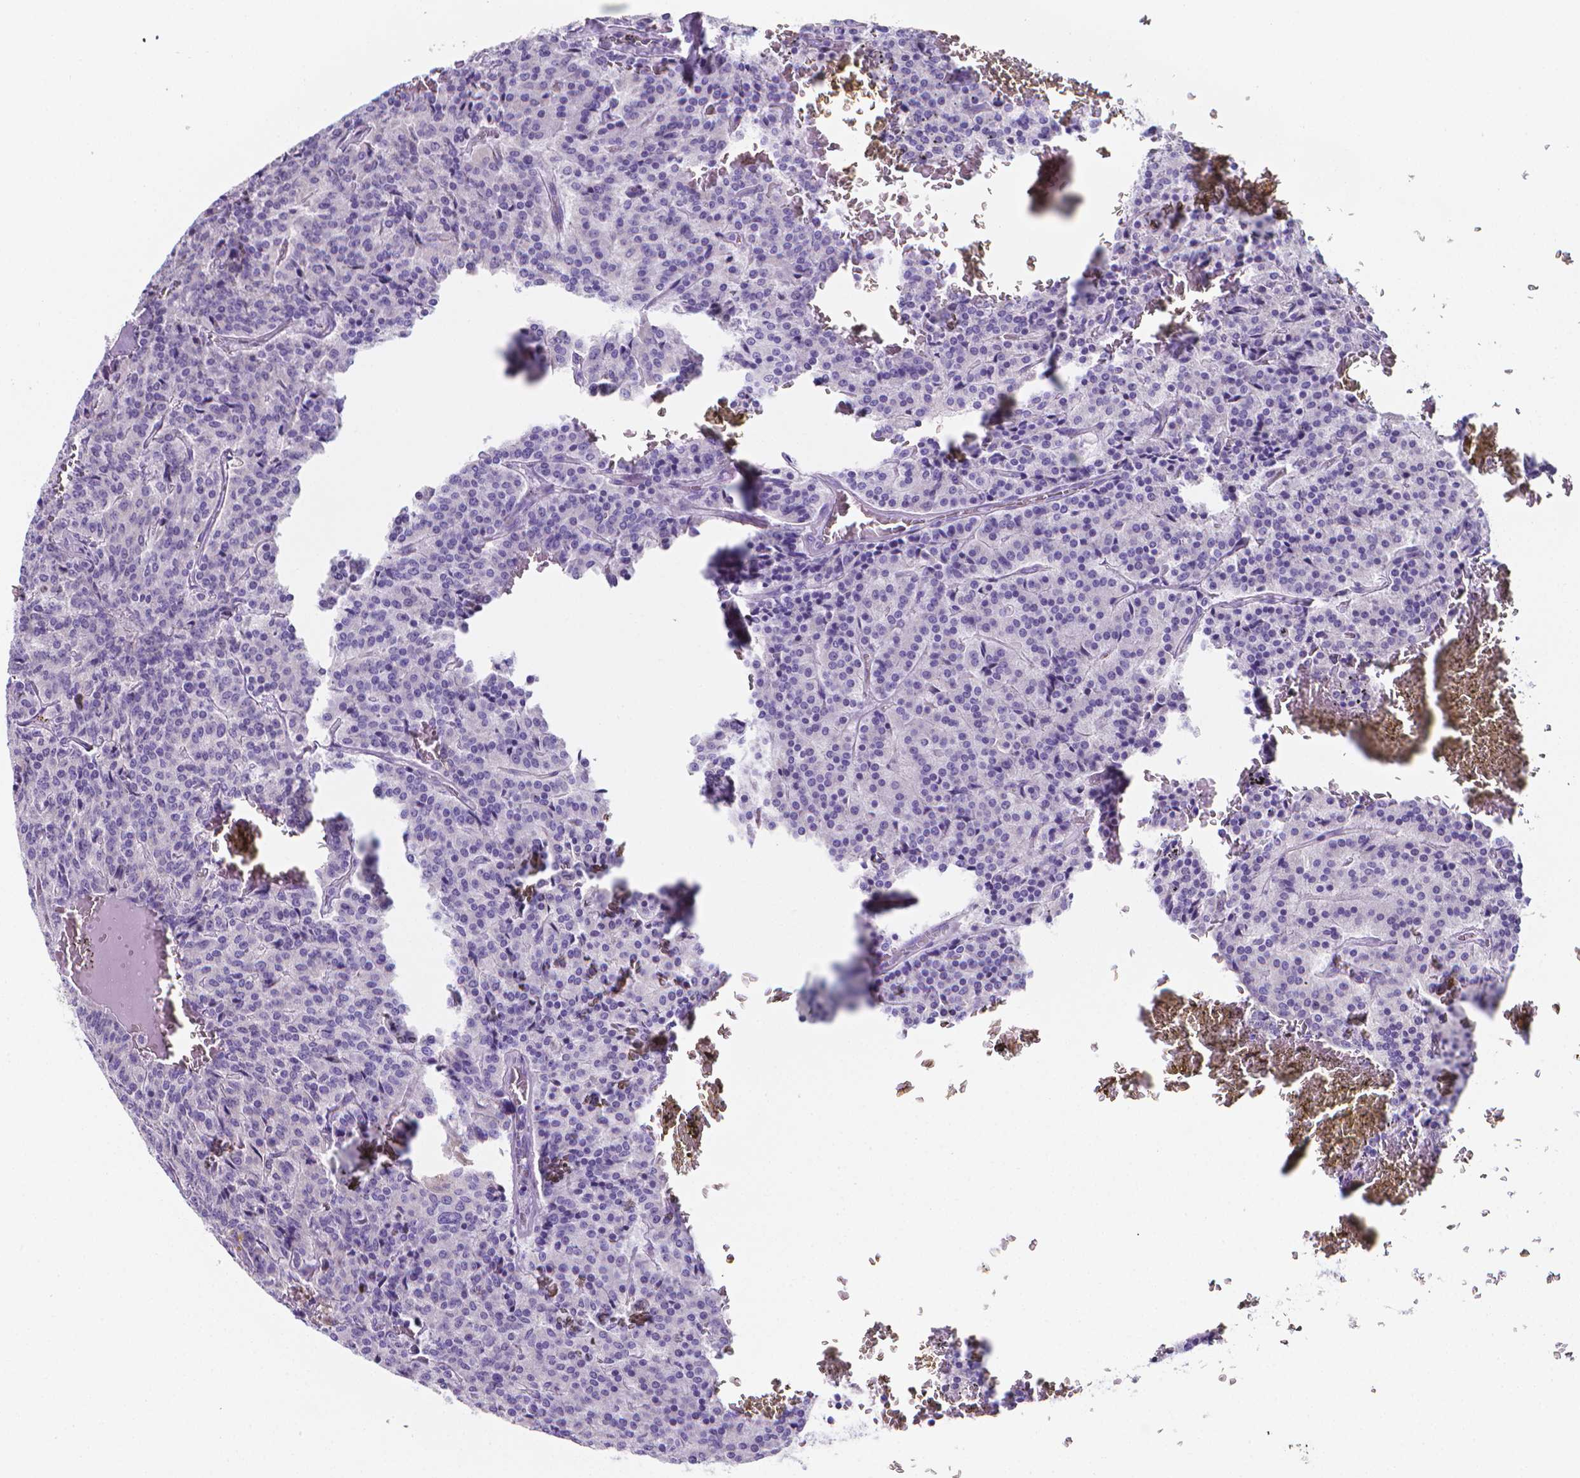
{"staining": {"intensity": "negative", "quantity": "none", "location": "none"}, "tissue": "carcinoid", "cell_type": "Tumor cells", "image_type": "cancer", "snomed": [{"axis": "morphology", "description": "Carcinoid, malignant, NOS"}, {"axis": "topography", "description": "Lung"}], "caption": "Immunohistochemistry (IHC) of carcinoid demonstrates no expression in tumor cells. (DAB IHC with hematoxylin counter stain).", "gene": "LRRC73", "patient": {"sex": "male", "age": 70}}